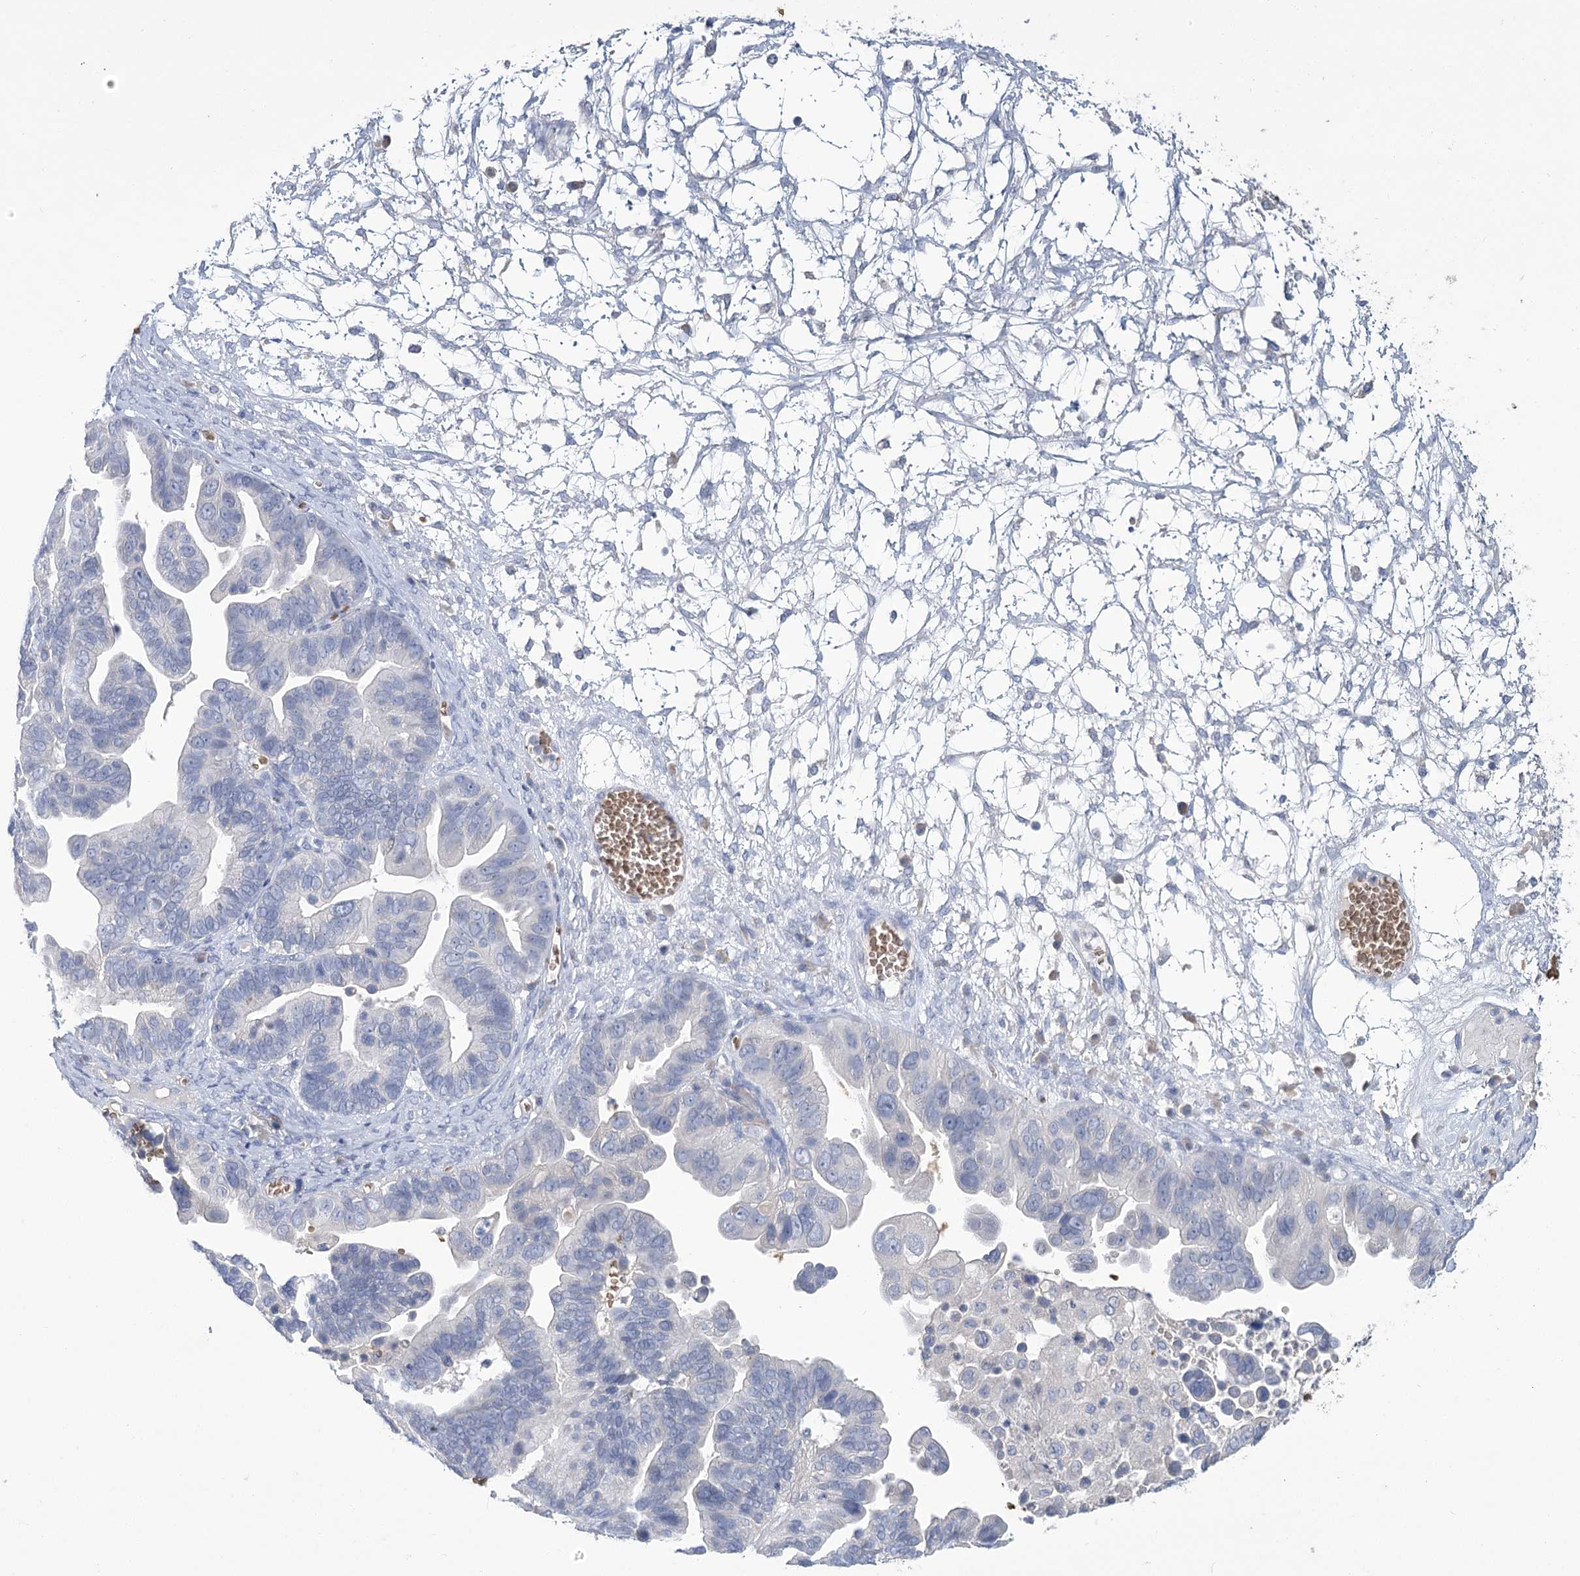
{"staining": {"intensity": "negative", "quantity": "none", "location": "none"}, "tissue": "ovarian cancer", "cell_type": "Tumor cells", "image_type": "cancer", "snomed": [{"axis": "morphology", "description": "Cystadenocarcinoma, serous, NOS"}, {"axis": "topography", "description": "Ovary"}], "caption": "Tumor cells show no significant positivity in ovarian serous cystadenocarcinoma.", "gene": "HBA1", "patient": {"sex": "female", "age": 56}}